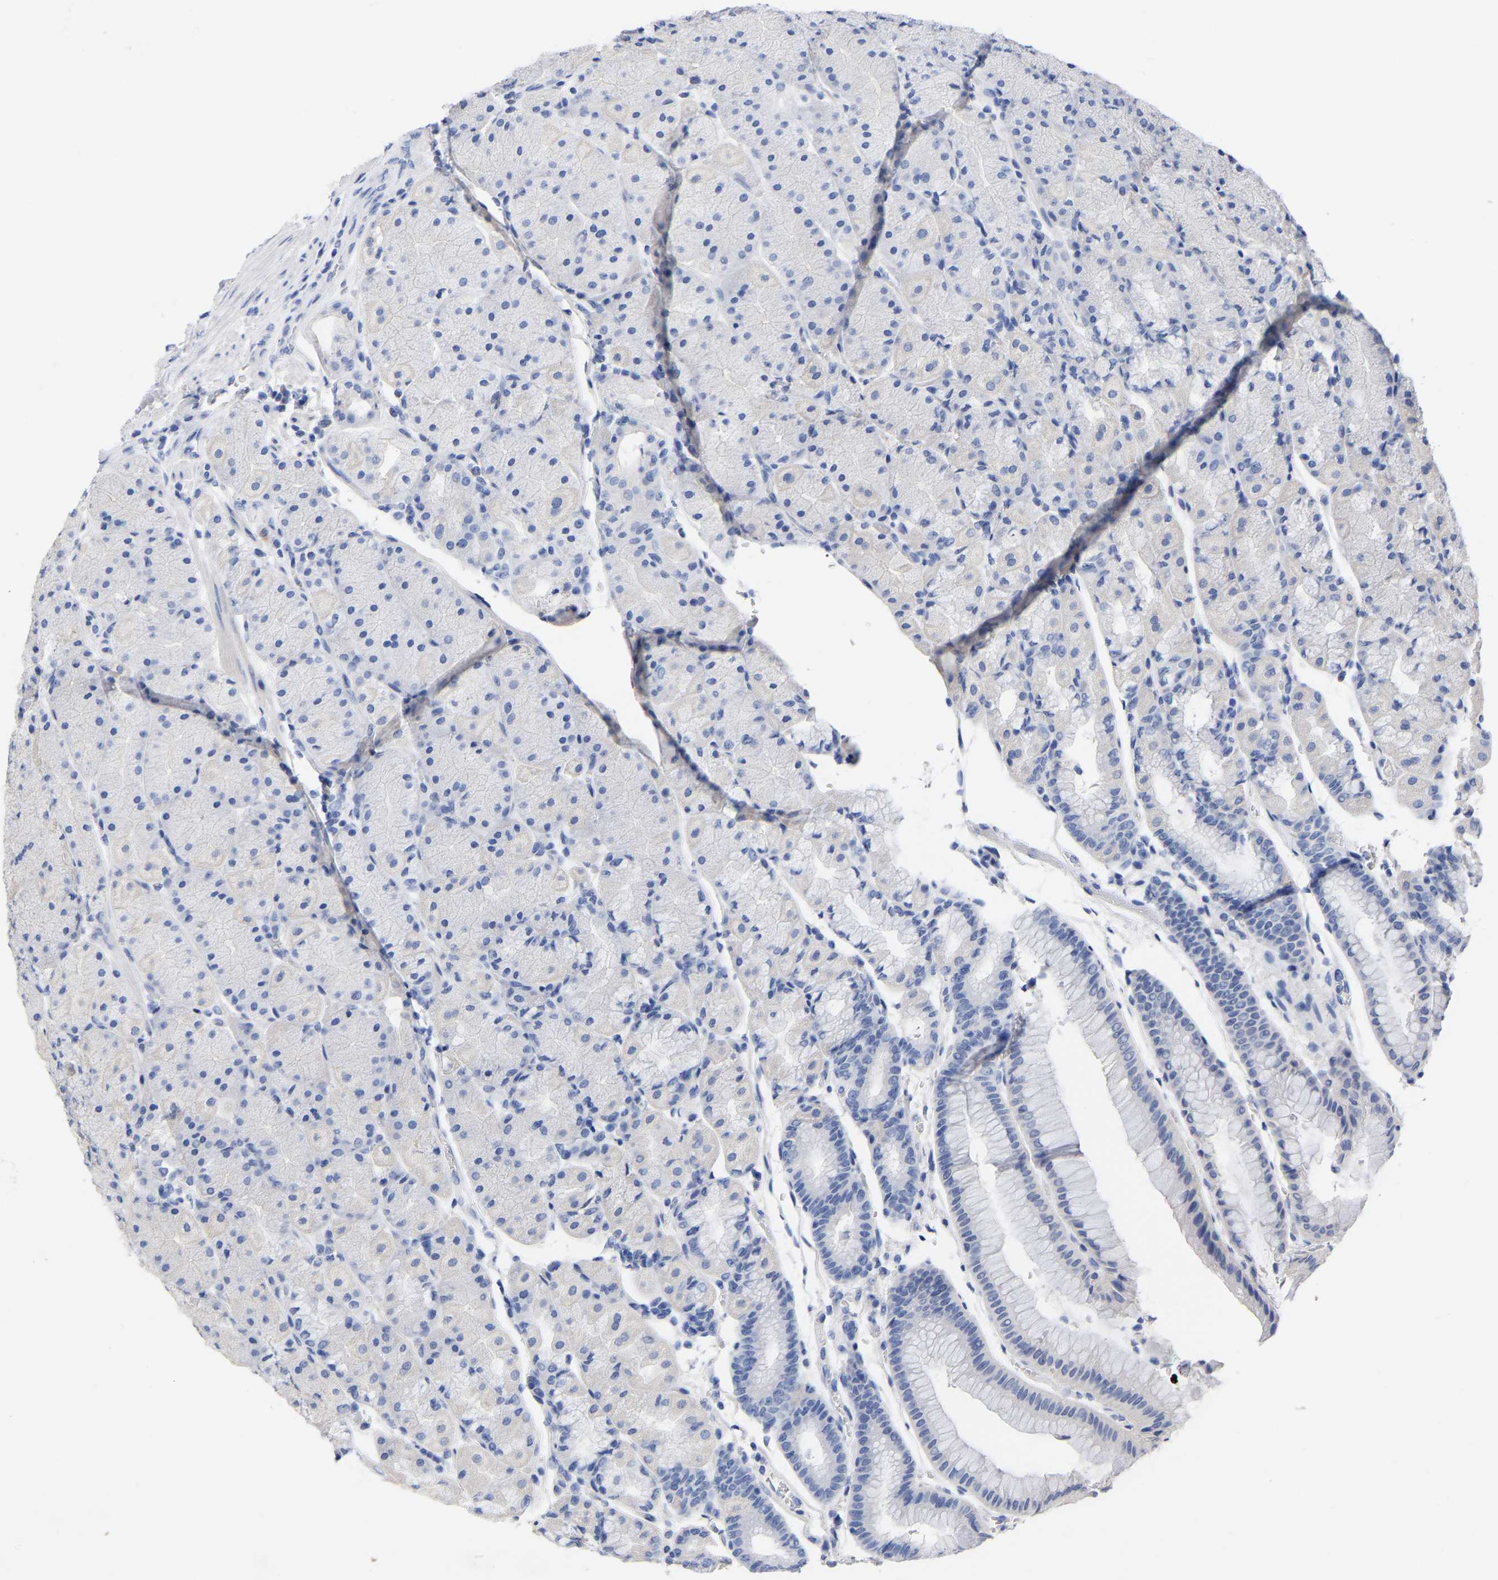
{"staining": {"intensity": "negative", "quantity": "none", "location": "none"}, "tissue": "stomach", "cell_type": "Glandular cells", "image_type": "normal", "snomed": [{"axis": "morphology", "description": "Normal tissue, NOS"}, {"axis": "morphology", "description": "Carcinoid, malignant, NOS"}, {"axis": "topography", "description": "Stomach, upper"}], "caption": "Immunohistochemistry (IHC) histopathology image of unremarkable stomach: stomach stained with DAB (3,3'-diaminobenzidine) displays no significant protein positivity in glandular cells. Nuclei are stained in blue.", "gene": "ANXA13", "patient": {"sex": "male", "age": 39}}